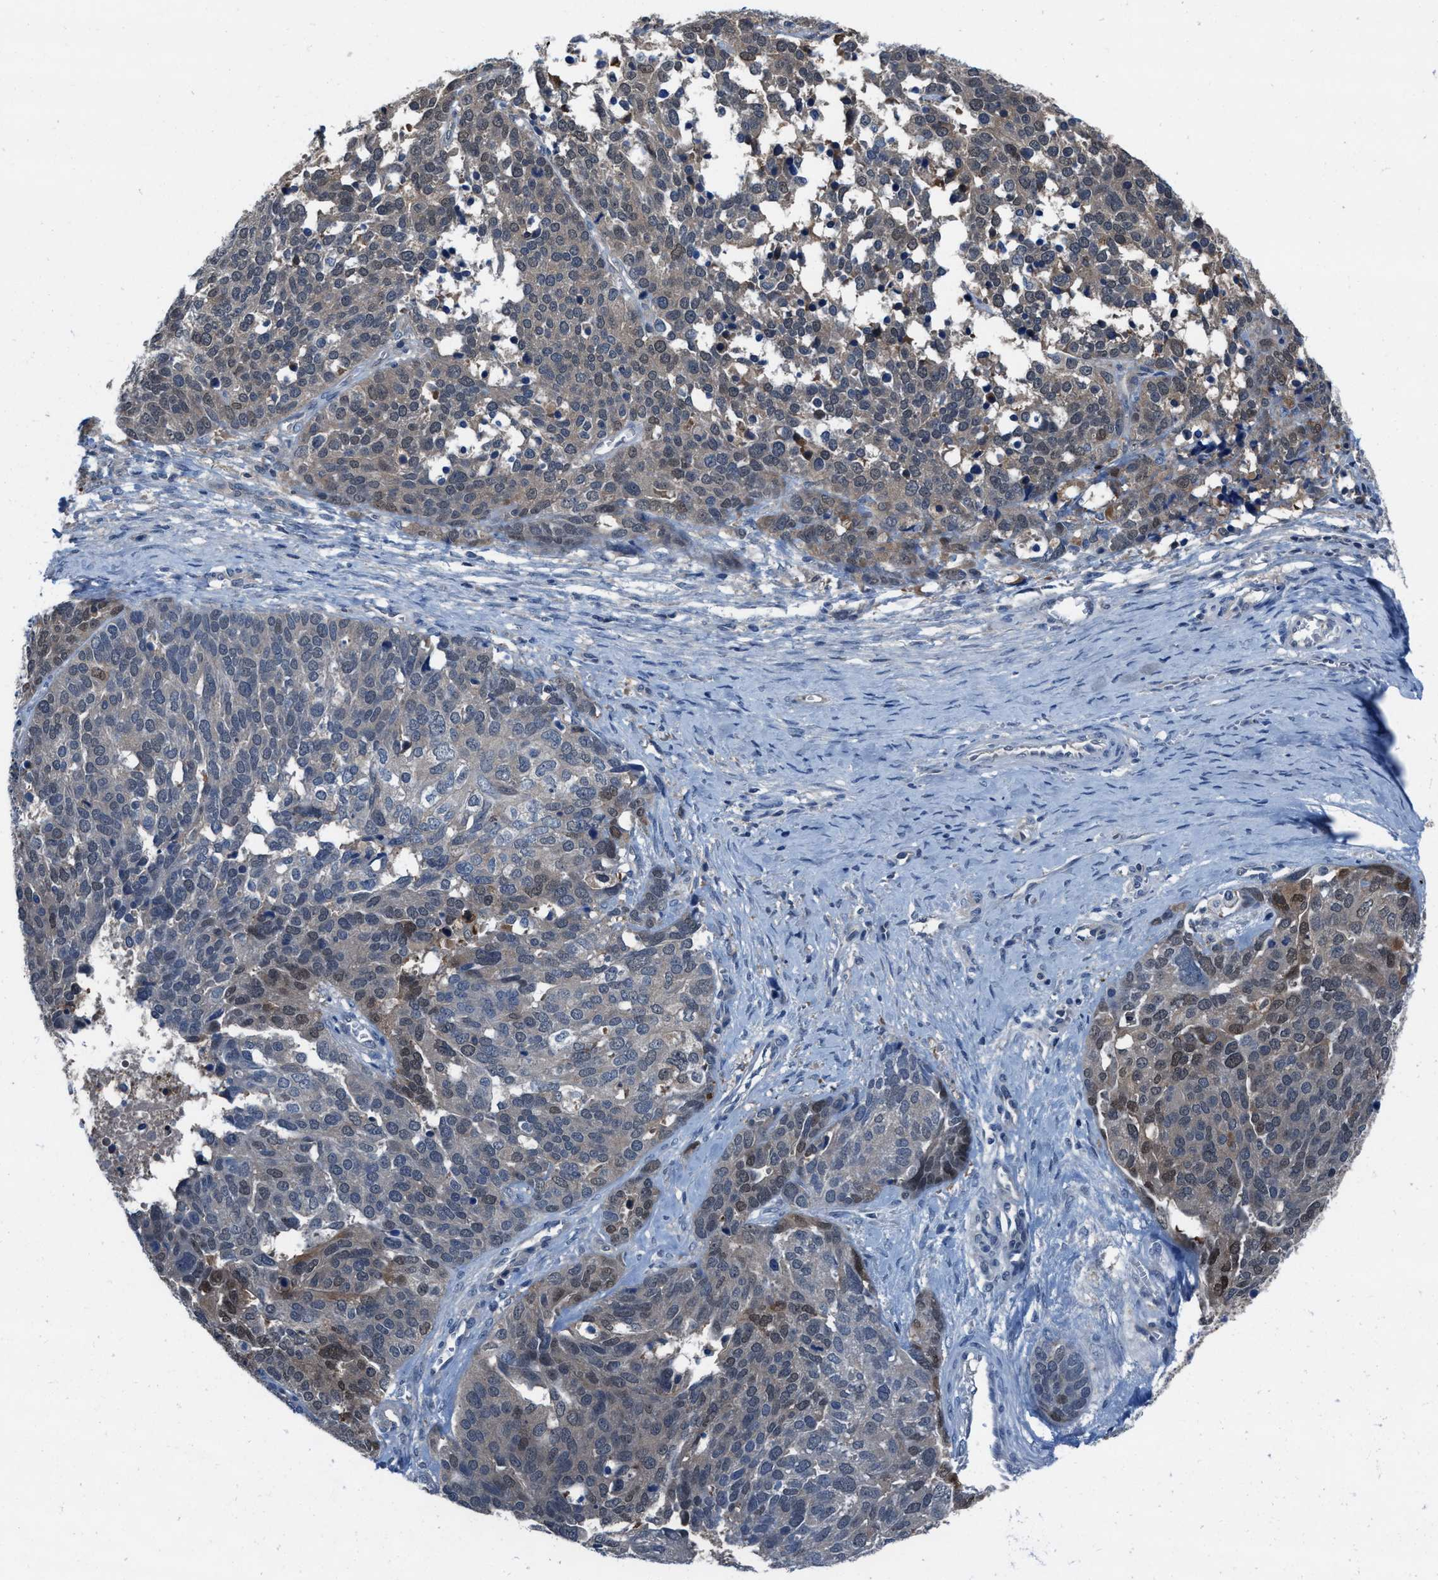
{"staining": {"intensity": "moderate", "quantity": "<25%", "location": "cytoplasmic/membranous,nuclear"}, "tissue": "ovarian cancer", "cell_type": "Tumor cells", "image_type": "cancer", "snomed": [{"axis": "morphology", "description": "Cystadenocarcinoma, serous, NOS"}, {"axis": "topography", "description": "Ovary"}], "caption": "Human serous cystadenocarcinoma (ovarian) stained with a brown dye shows moderate cytoplasmic/membranous and nuclear positive staining in about <25% of tumor cells.", "gene": "NUDT5", "patient": {"sex": "female", "age": 44}}